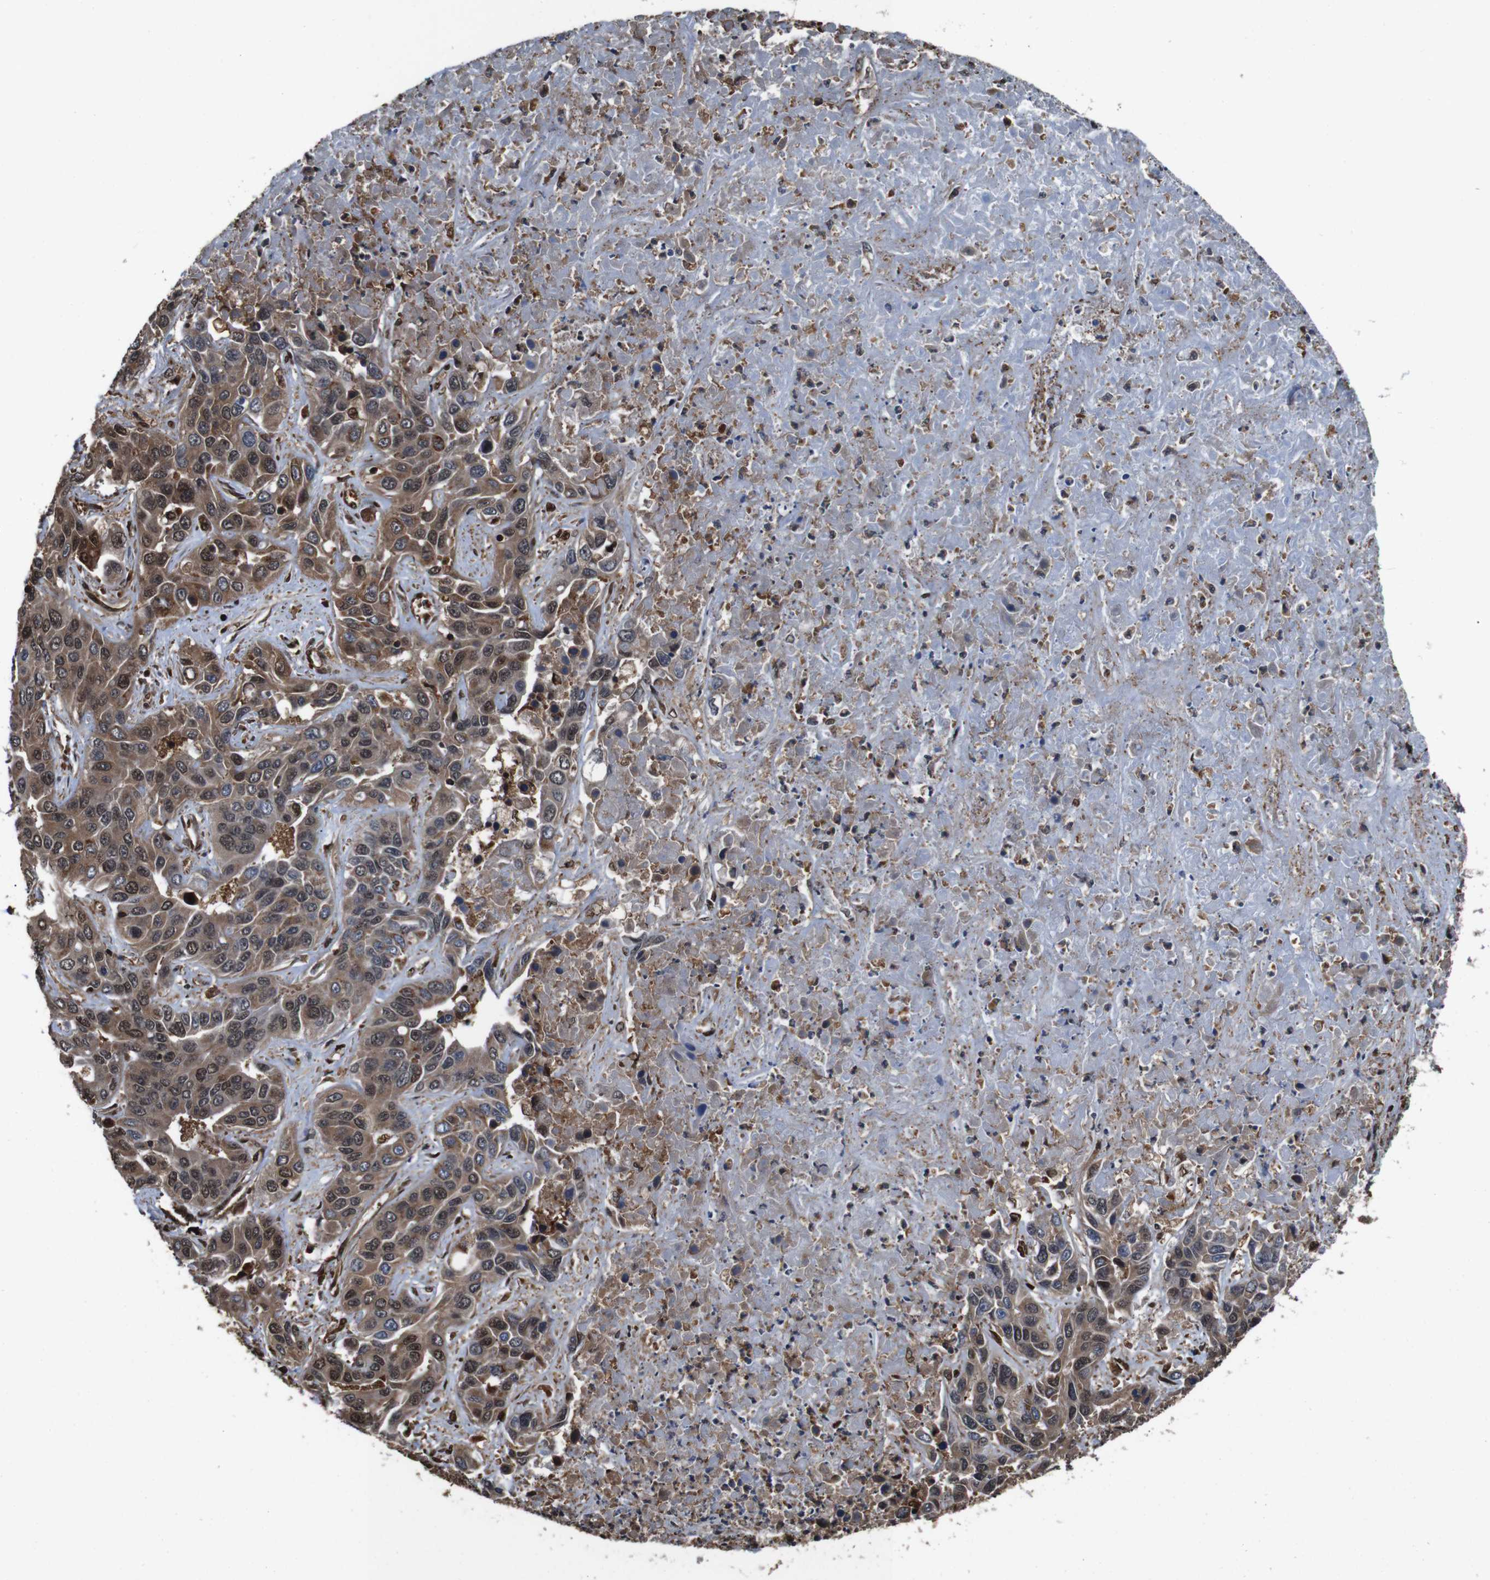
{"staining": {"intensity": "moderate", "quantity": ">75%", "location": "cytoplasmic/membranous,nuclear"}, "tissue": "liver cancer", "cell_type": "Tumor cells", "image_type": "cancer", "snomed": [{"axis": "morphology", "description": "Cholangiocarcinoma"}, {"axis": "topography", "description": "Liver"}], "caption": "IHC image of human liver cholangiocarcinoma stained for a protein (brown), which demonstrates medium levels of moderate cytoplasmic/membranous and nuclear expression in approximately >75% of tumor cells.", "gene": "VCP", "patient": {"sex": "female", "age": 52}}